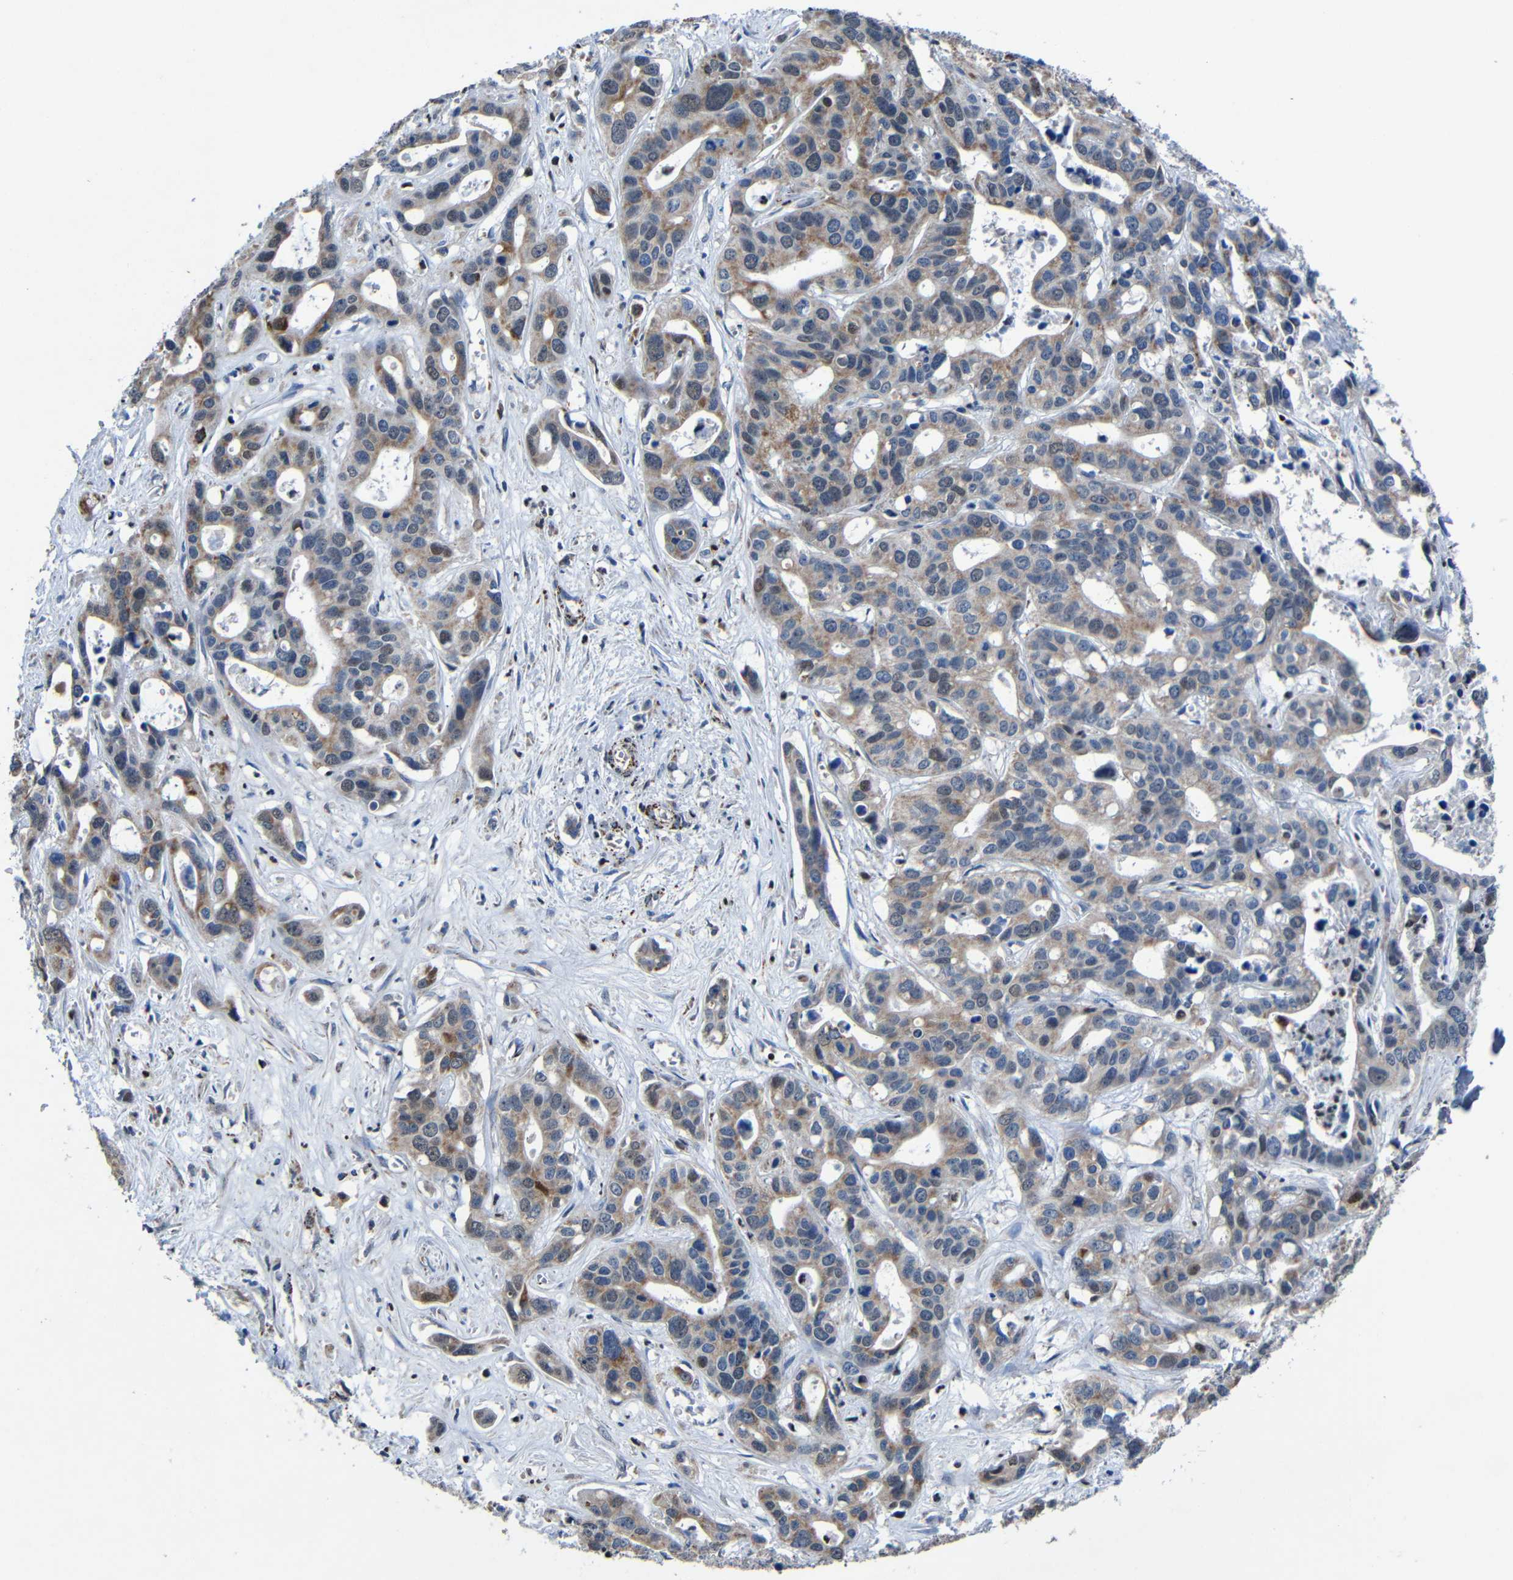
{"staining": {"intensity": "weak", "quantity": "25%-75%", "location": "cytoplasmic/membranous"}, "tissue": "liver cancer", "cell_type": "Tumor cells", "image_type": "cancer", "snomed": [{"axis": "morphology", "description": "Cholangiocarcinoma"}, {"axis": "topography", "description": "Liver"}], "caption": "Immunohistochemical staining of cholangiocarcinoma (liver) shows low levels of weak cytoplasmic/membranous protein positivity in approximately 25%-75% of tumor cells. (Brightfield microscopy of DAB IHC at high magnification).", "gene": "CA5B", "patient": {"sex": "female", "age": 65}}